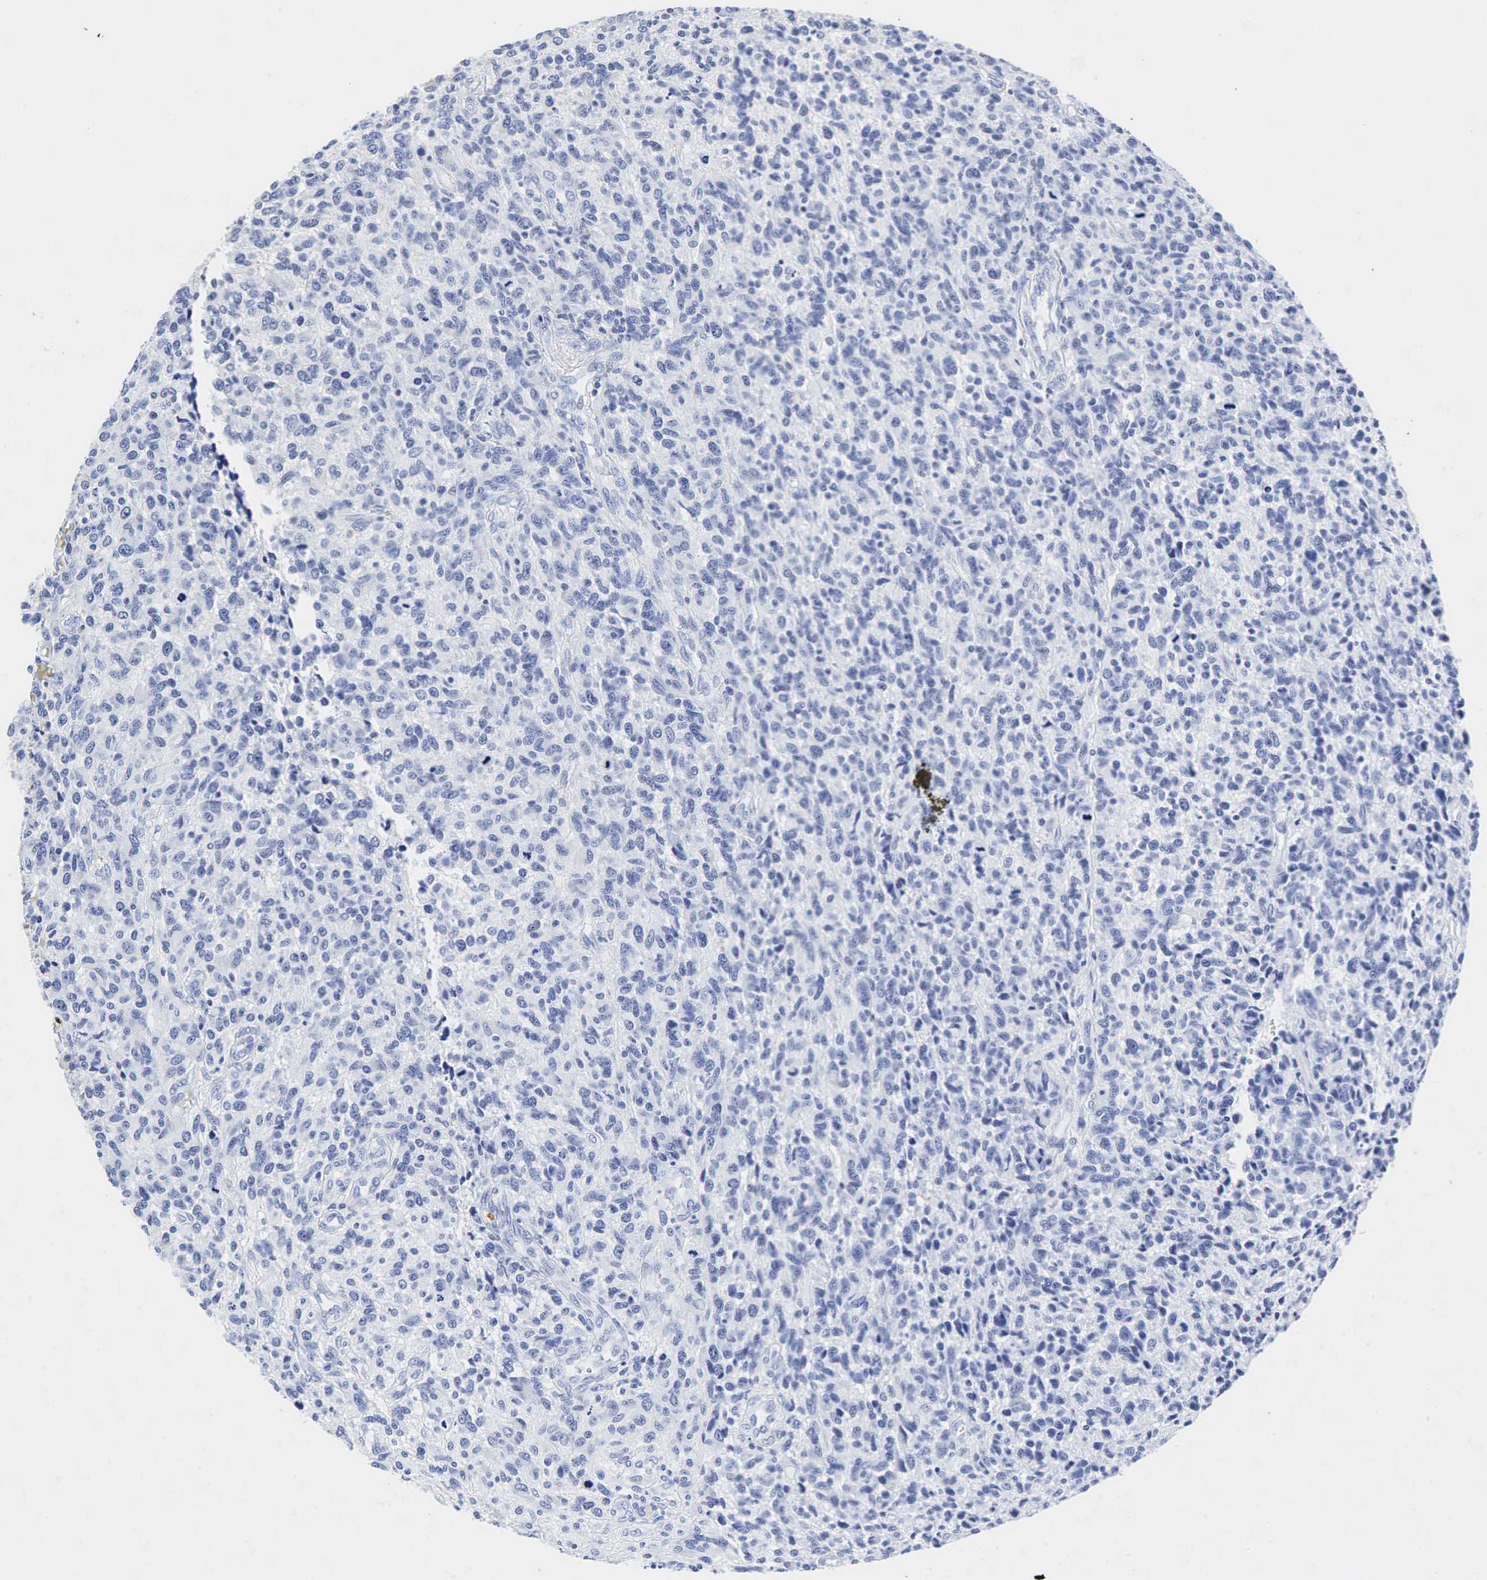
{"staining": {"intensity": "negative", "quantity": "none", "location": "none"}, "tissue": "glioma", "cell_type": "Tumor cells", "image_type": "cancer", "snomed": [{"axis": "morphology", "description": "Glioma, malignant, High grade"}, {"axis": "topography", "description": "Brain"}], "caption": "This is an IHC micrograph of human glioma. There is no expression in tumor cells.", "gene": "LYZ", "patient": {"sex": "male", "age": 77}}